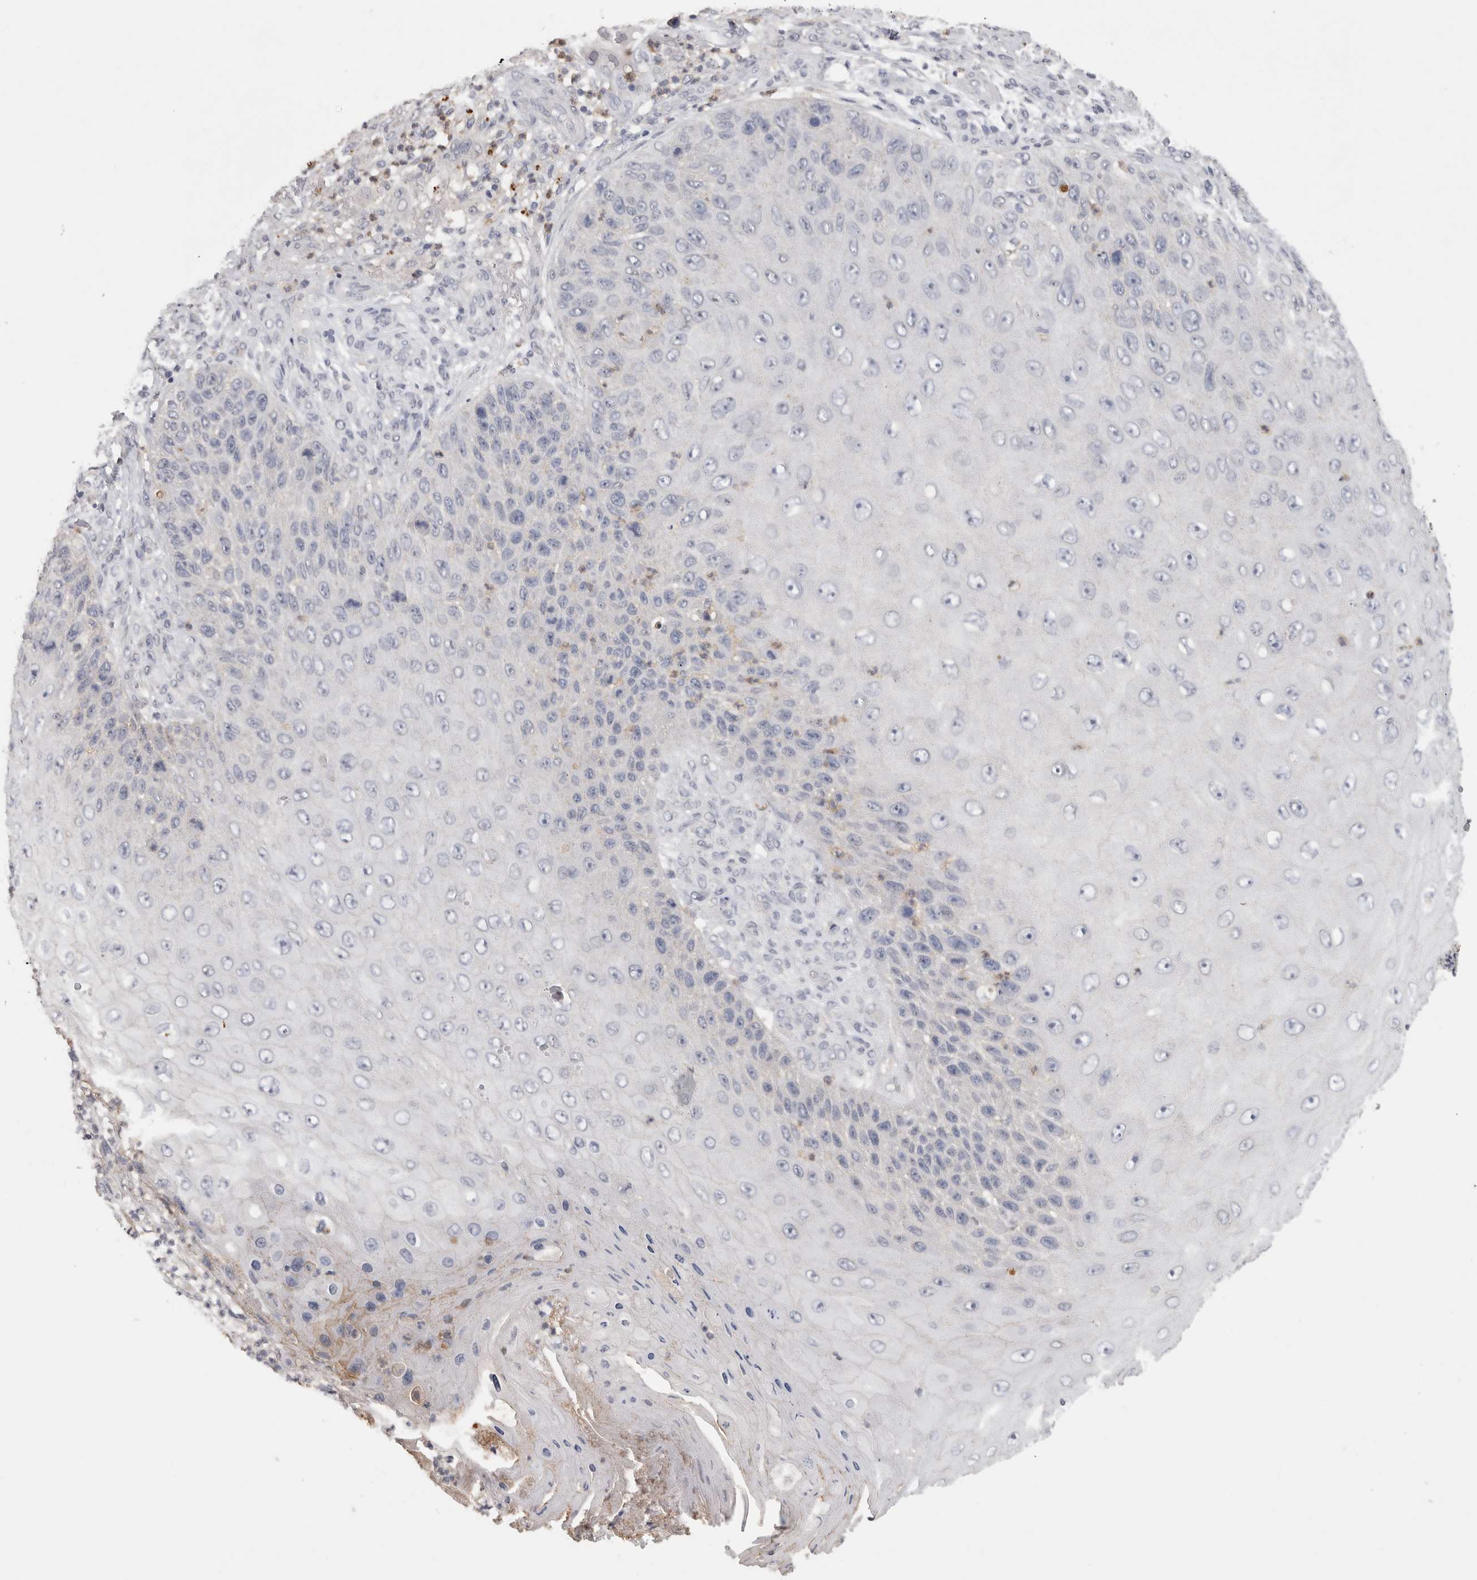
{"staining": {"intensity": "negative", "quantity": "none", "location": "none"}, "tissue": "skin cancer", "cell_type": "Tumor cells", "image_type": "cancer", "snomed": [{"axis": "morphology", "description": "Squamous cell carcinoma, NOS"}, {"axis": "topography", "description": "Skin"}], "caption": "A high-resolution histopathology image shows IHC staining of skin cancer, which exhibits no significant staining in tumor cells.", "gene": "CNTFR", "patient": {"sex": "female", "age": 88}}